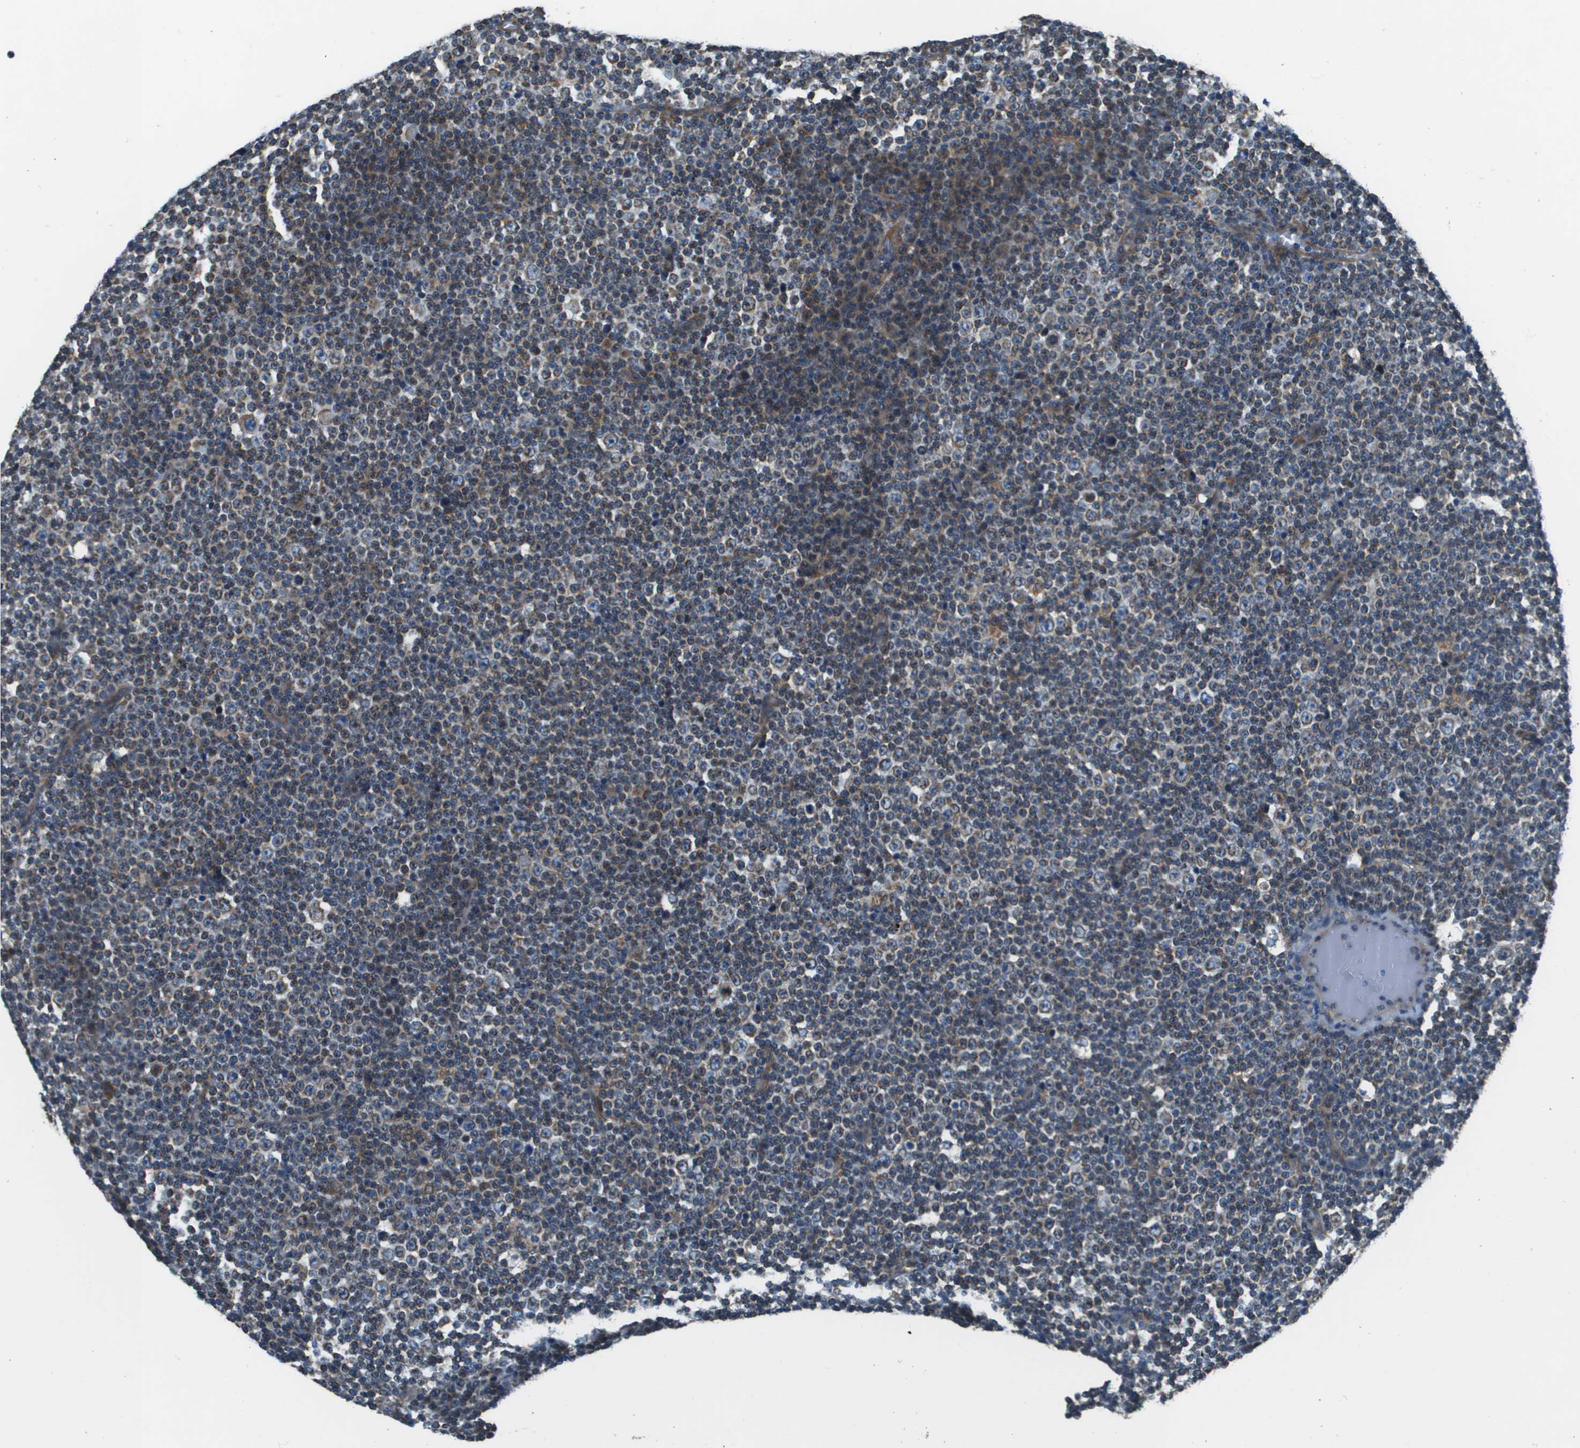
{"staining": {"intensity": "weak", "quantity": "<25%", "location": "cytoplasmic/membranous"}, "tissue": "lymphoma", "cell_type": "Tumor cells", "image_type": "cancer", "snomed": [{"axis": "morphology", "description": "Malignant lymphoma, non-Hodgkin's type, Low grade"}, {"axis": "topography", "description": "Lymph node"}], "caption": "DAB immunohistochemical staining of lymphoma displays no significant positivity in tumor cells. (Immunohistochemistry (ihc), brightfield microscopy, high magnification).", "gene": "TMEM51", "patient": {"sex": "female", "age": 67}}